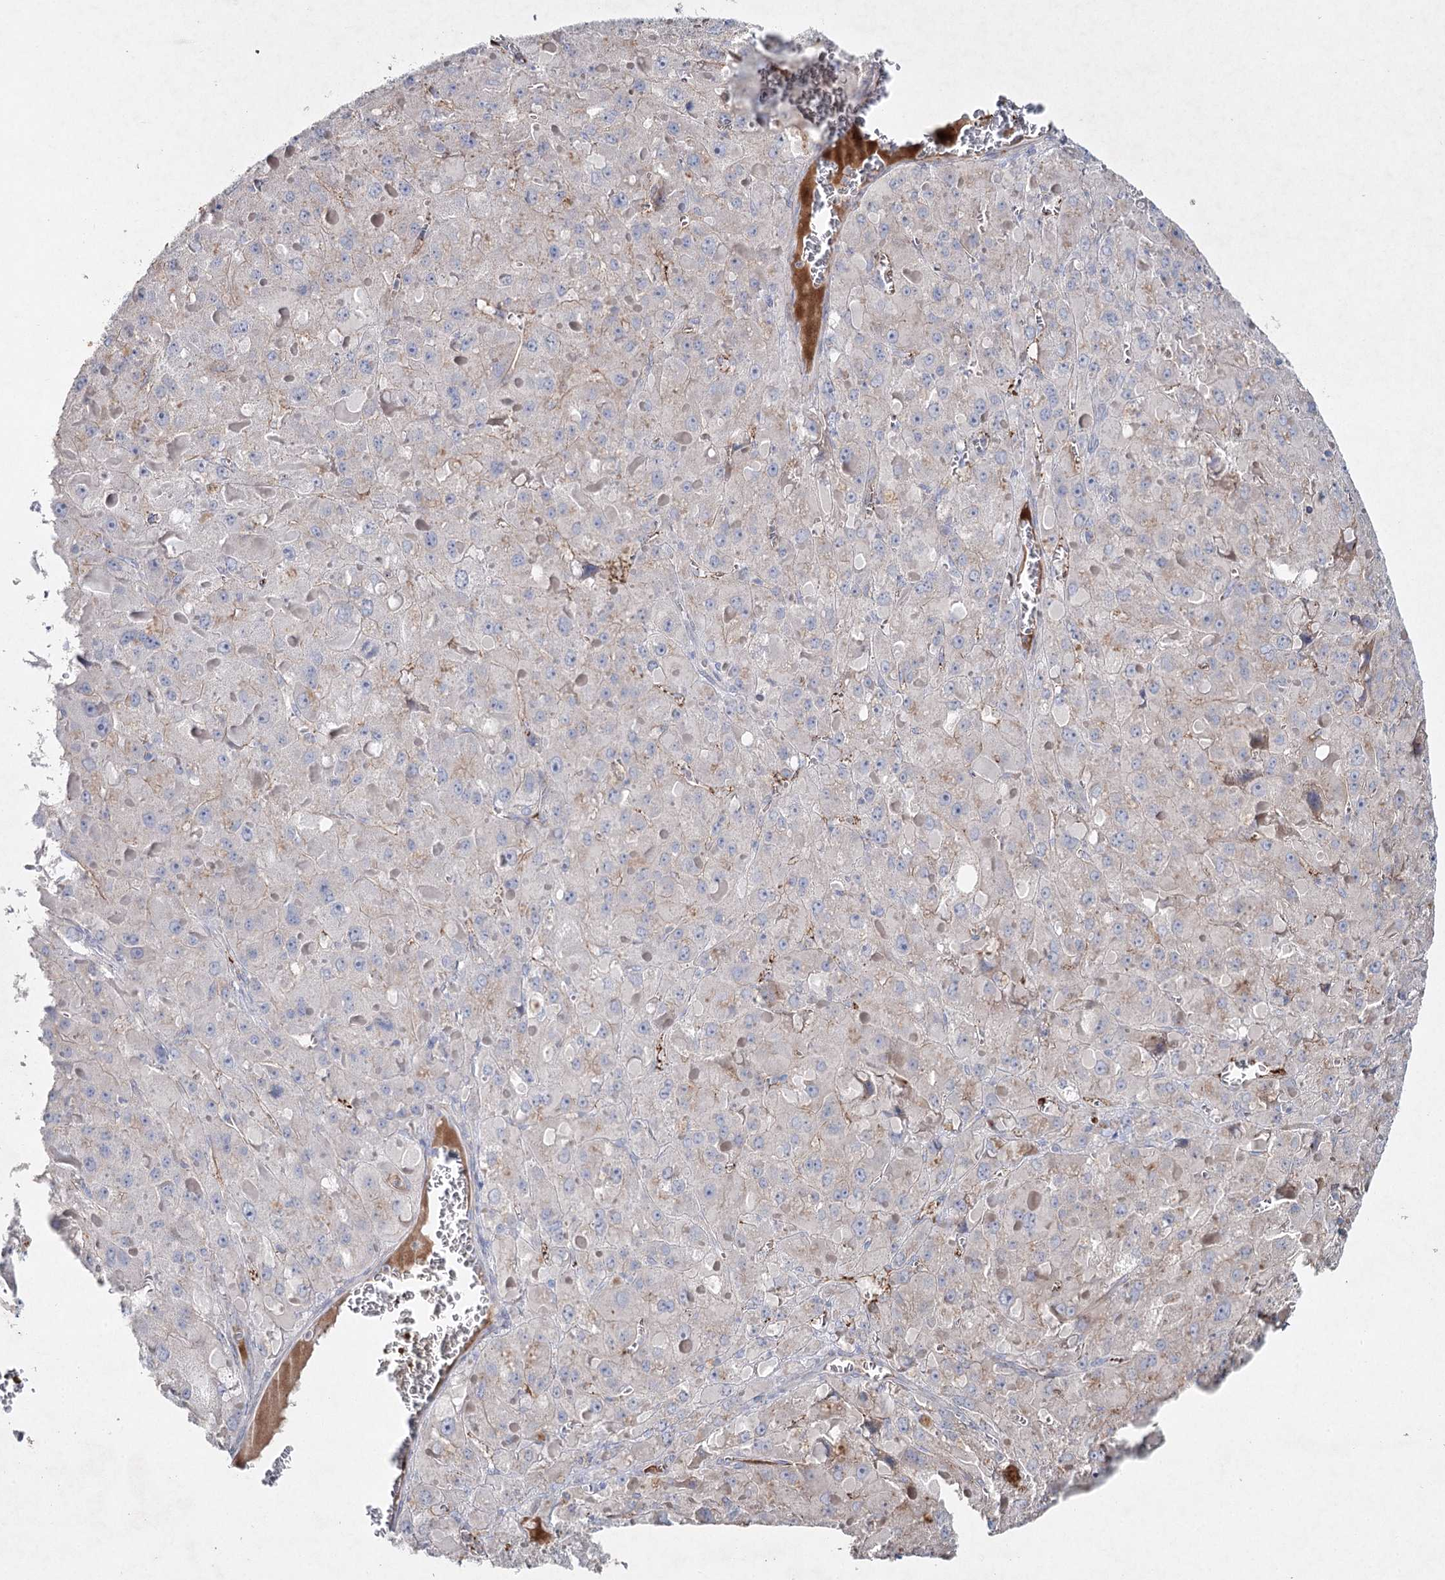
{"staining": {"intensity": "negative", "quantity": "none", "location": "none"}, "tissue": "liver cancer", "cell_type": "Tumor cells", "image_type": "cancer", "snomed": [{"axis": "morphology", "description": "Carcinoma, Hepatocellular, NOS"}, {"axis": "topography", "description": "Liver"}], "caption": "Human liver cancer (hepatocellular carcinoma) stained for a protein using immunohistochemistry (IHC) exhibits no staining in tumor cells.", "gene": "RFX6", "patient": {"sex": "female", "age": 73}}